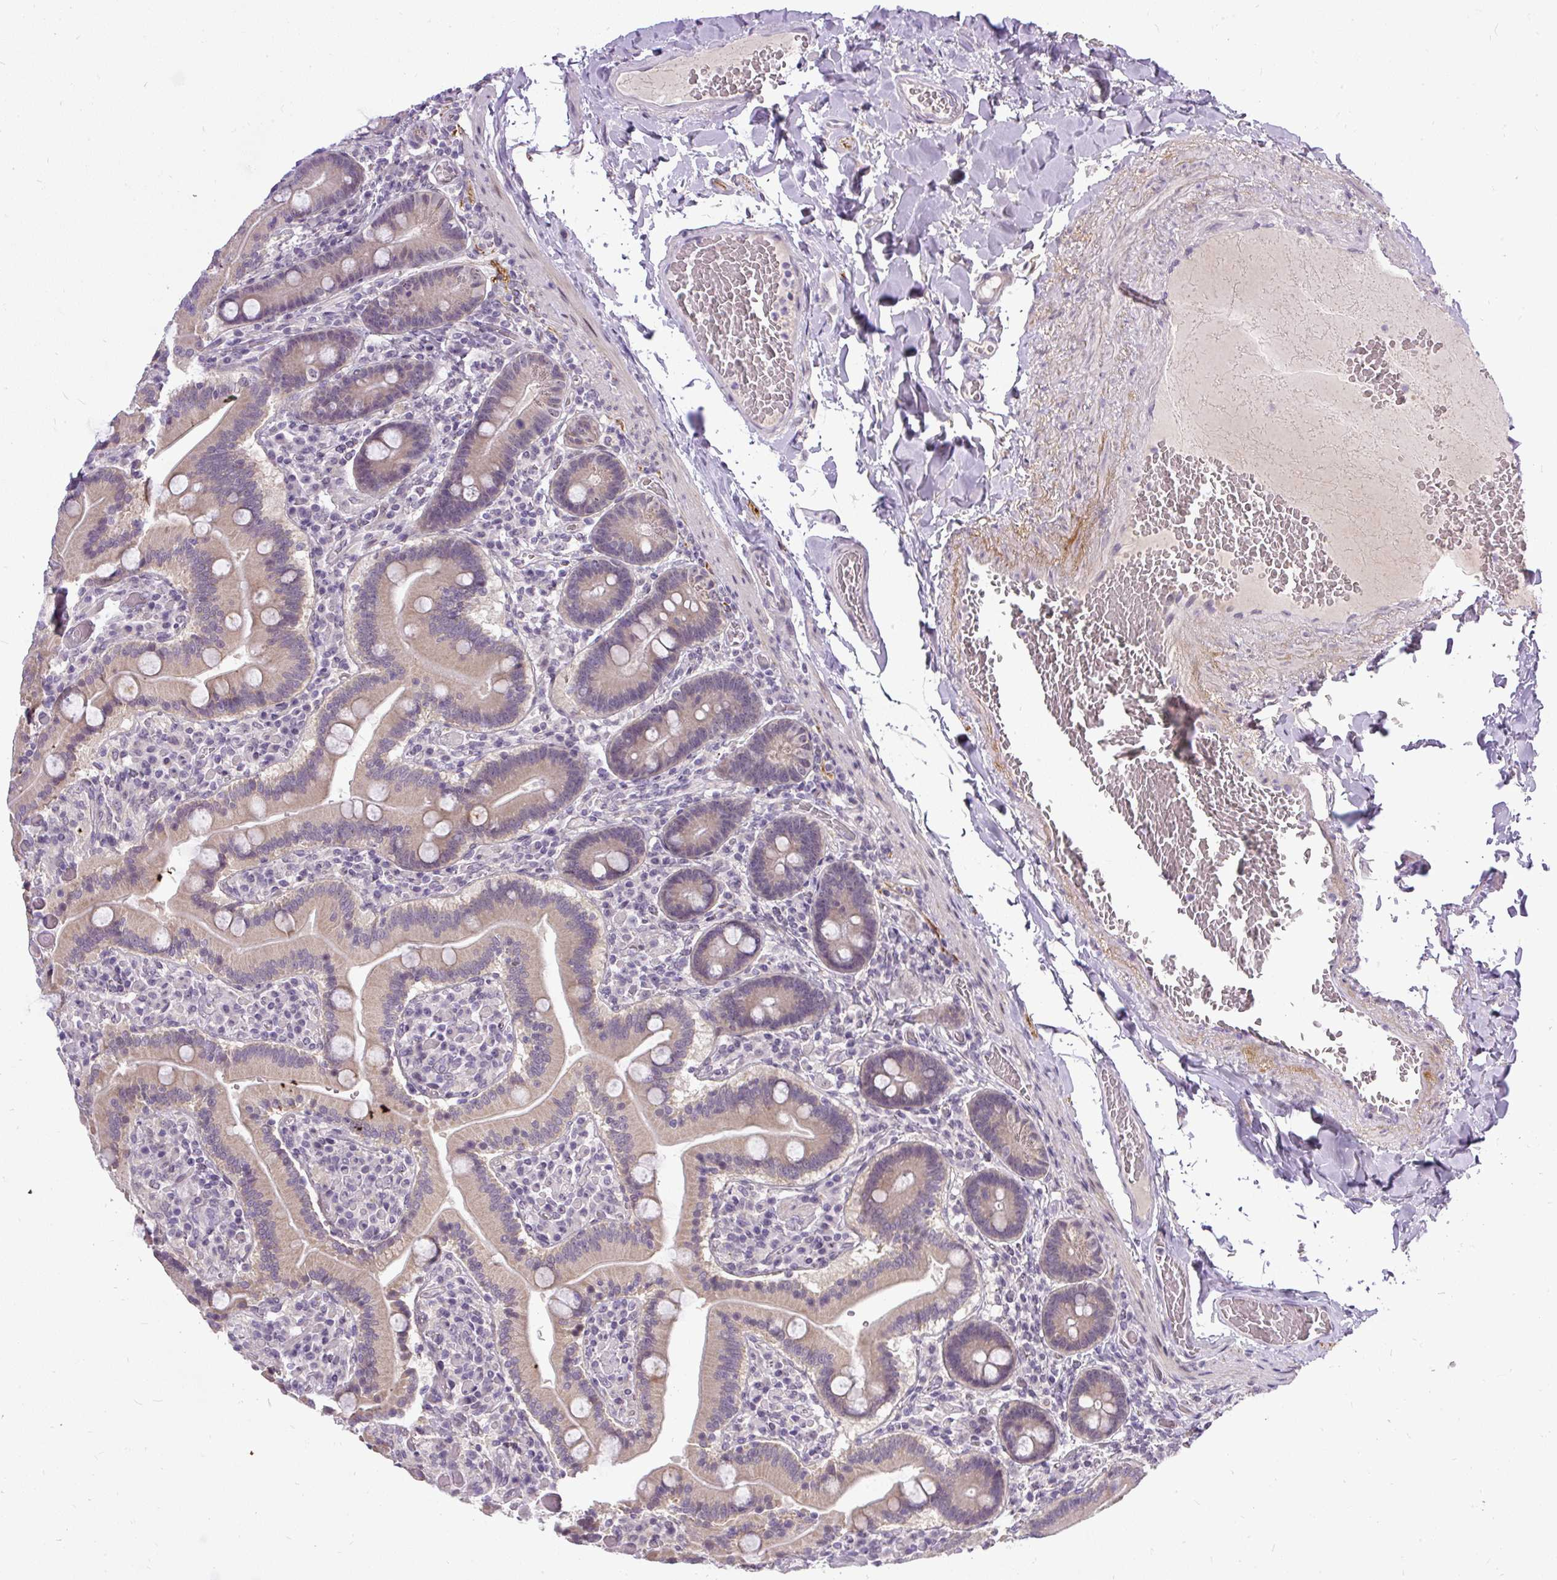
{"staining": {"intensity": "weak", "quantity": "25%-75%", "location": "cytoplasmic/membranous"}, "tissue": "duodenum", "cell_type": "Glandular cells", "image_type": "normal", "snomed": [{"axis": "morphology", "description": "Normal tissue, NOS"}, {"axis": "topography", "description": "Duodenum"}], "caption": "About 25%-75% of glandular cells in normal duodenum display weak cytoplasmic/membranous protein staining as visualized by brown immunohistochemical staining.", "gene": "FAM117B", "patient": {"sex": "female", "age": 62}}